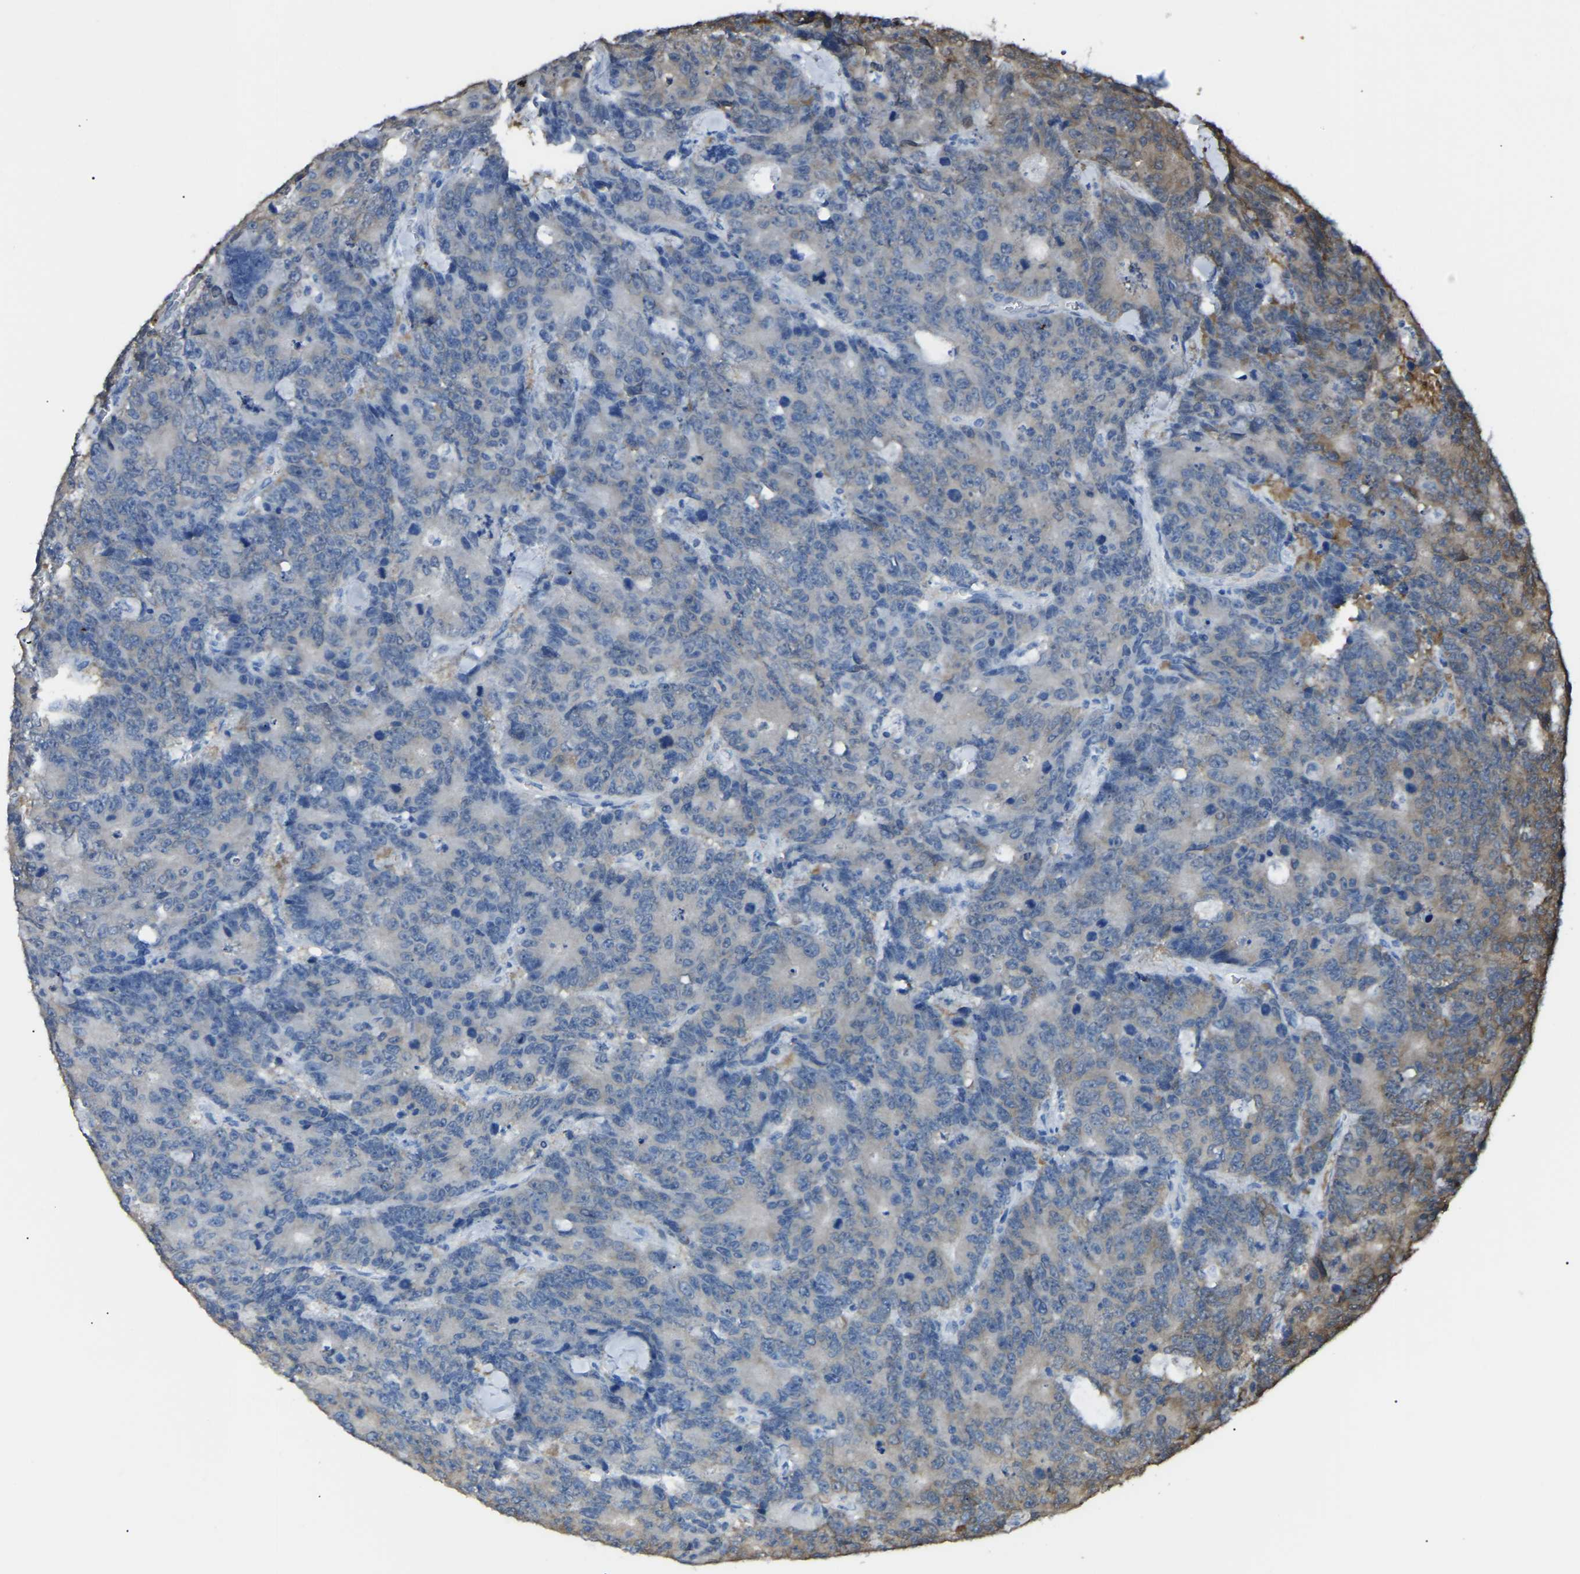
{"staining": {"intensity": "weak", "quantity": "<25%", "location": "cytoplasmic/membranous"}, "tissue": "colorectal cancer", "cell_type": "Tumor cells", "image_type": "cancer", "snomed": [{"axis": "morphology", "description": "Adenocarcinoma, NOS"}, {"axis": "topography", "description": "Colon"}], "caption": "Photomicrograph shows no significant protein expression in tumor cells of colorectal cancer (adenocarcinoma).", "gene": "PDCD5", "patient": {"sex": "female", "age": 86}}